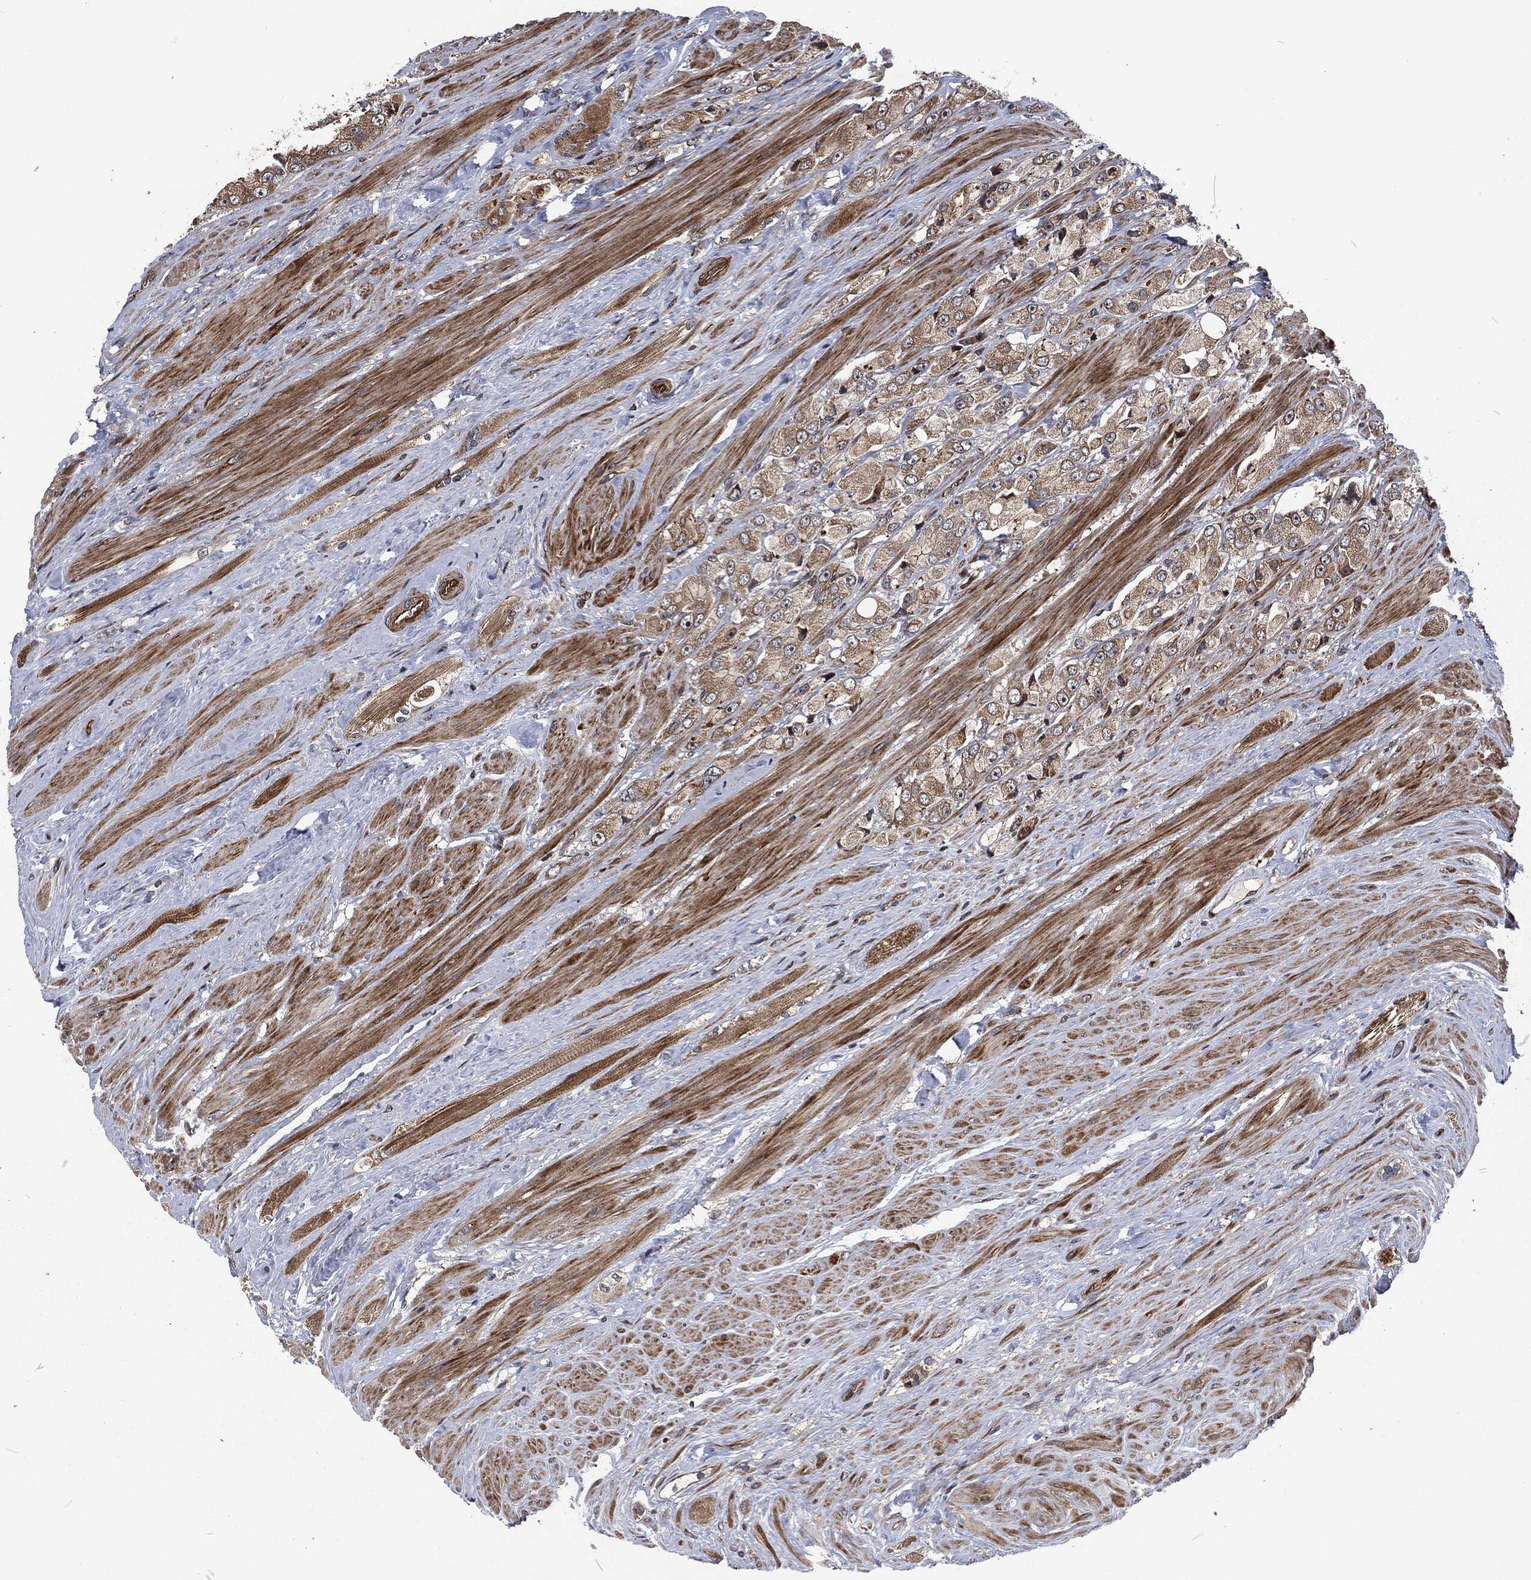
{"staining": {"intensity": "negative", "quantity": "none", "location": "none"}, "tissue": "prostate cancer", "cell_type": "Tumor cells", "image_type": "cancer", "snomed": [{"axis": "morphology", "description": "Adenocarcinoma, NOS"}, {"axis": "topography", "description": "Prostate and seminal vesicle, NOS"}, {"axis": "topography", "description": "Prostate"}], "caption": "This is an immunohistochemistry image of adenocarcinoma (prostate). There is no positivity in tumor cells.", "gene": "CMPK2", "patient": {"sex": "male", "age": 64}}